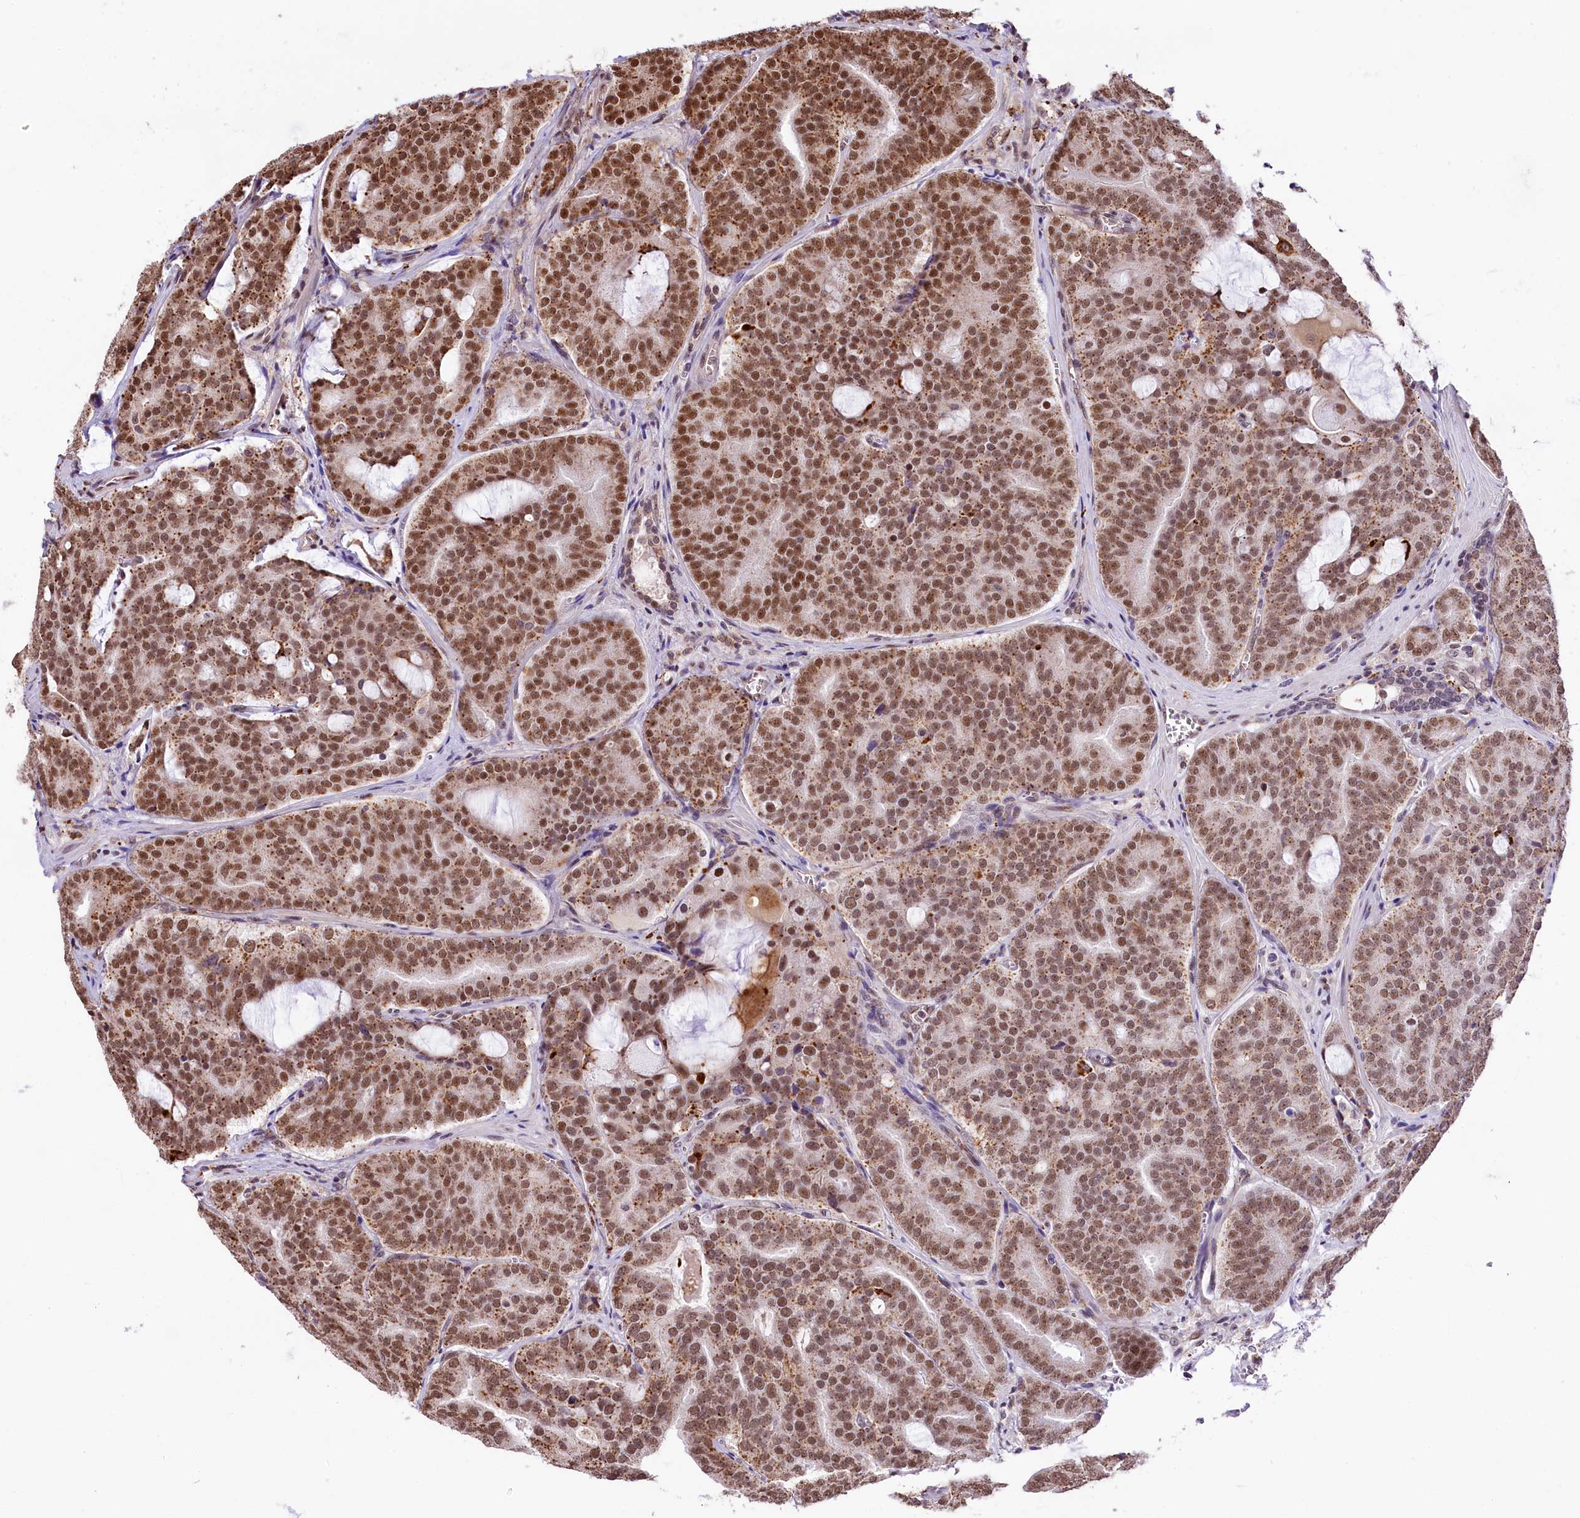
{"staining": {"intensity": "moderate", "quantity": ">75%", "location": "cytoplasmic/membranous,nuclear"}, "tissue": "prostate cancer", "cell_type": "Tumor cells", "image_type": "cancer", "snomed": [{"axis": "morphology", "description": "Adenocarcinoma, High grade"}, {"axis": "topography", "description": "Prostate"}], "caption": "Protein staining demonstrates moderate cytoplasmic/membranous and nuclear positivity in about >75% of tumor cells in prostate cancer (adenocarcinoma (high-grade)).", "gene": "MRPL54", "patient": {"sex": "male", "age": 55}}